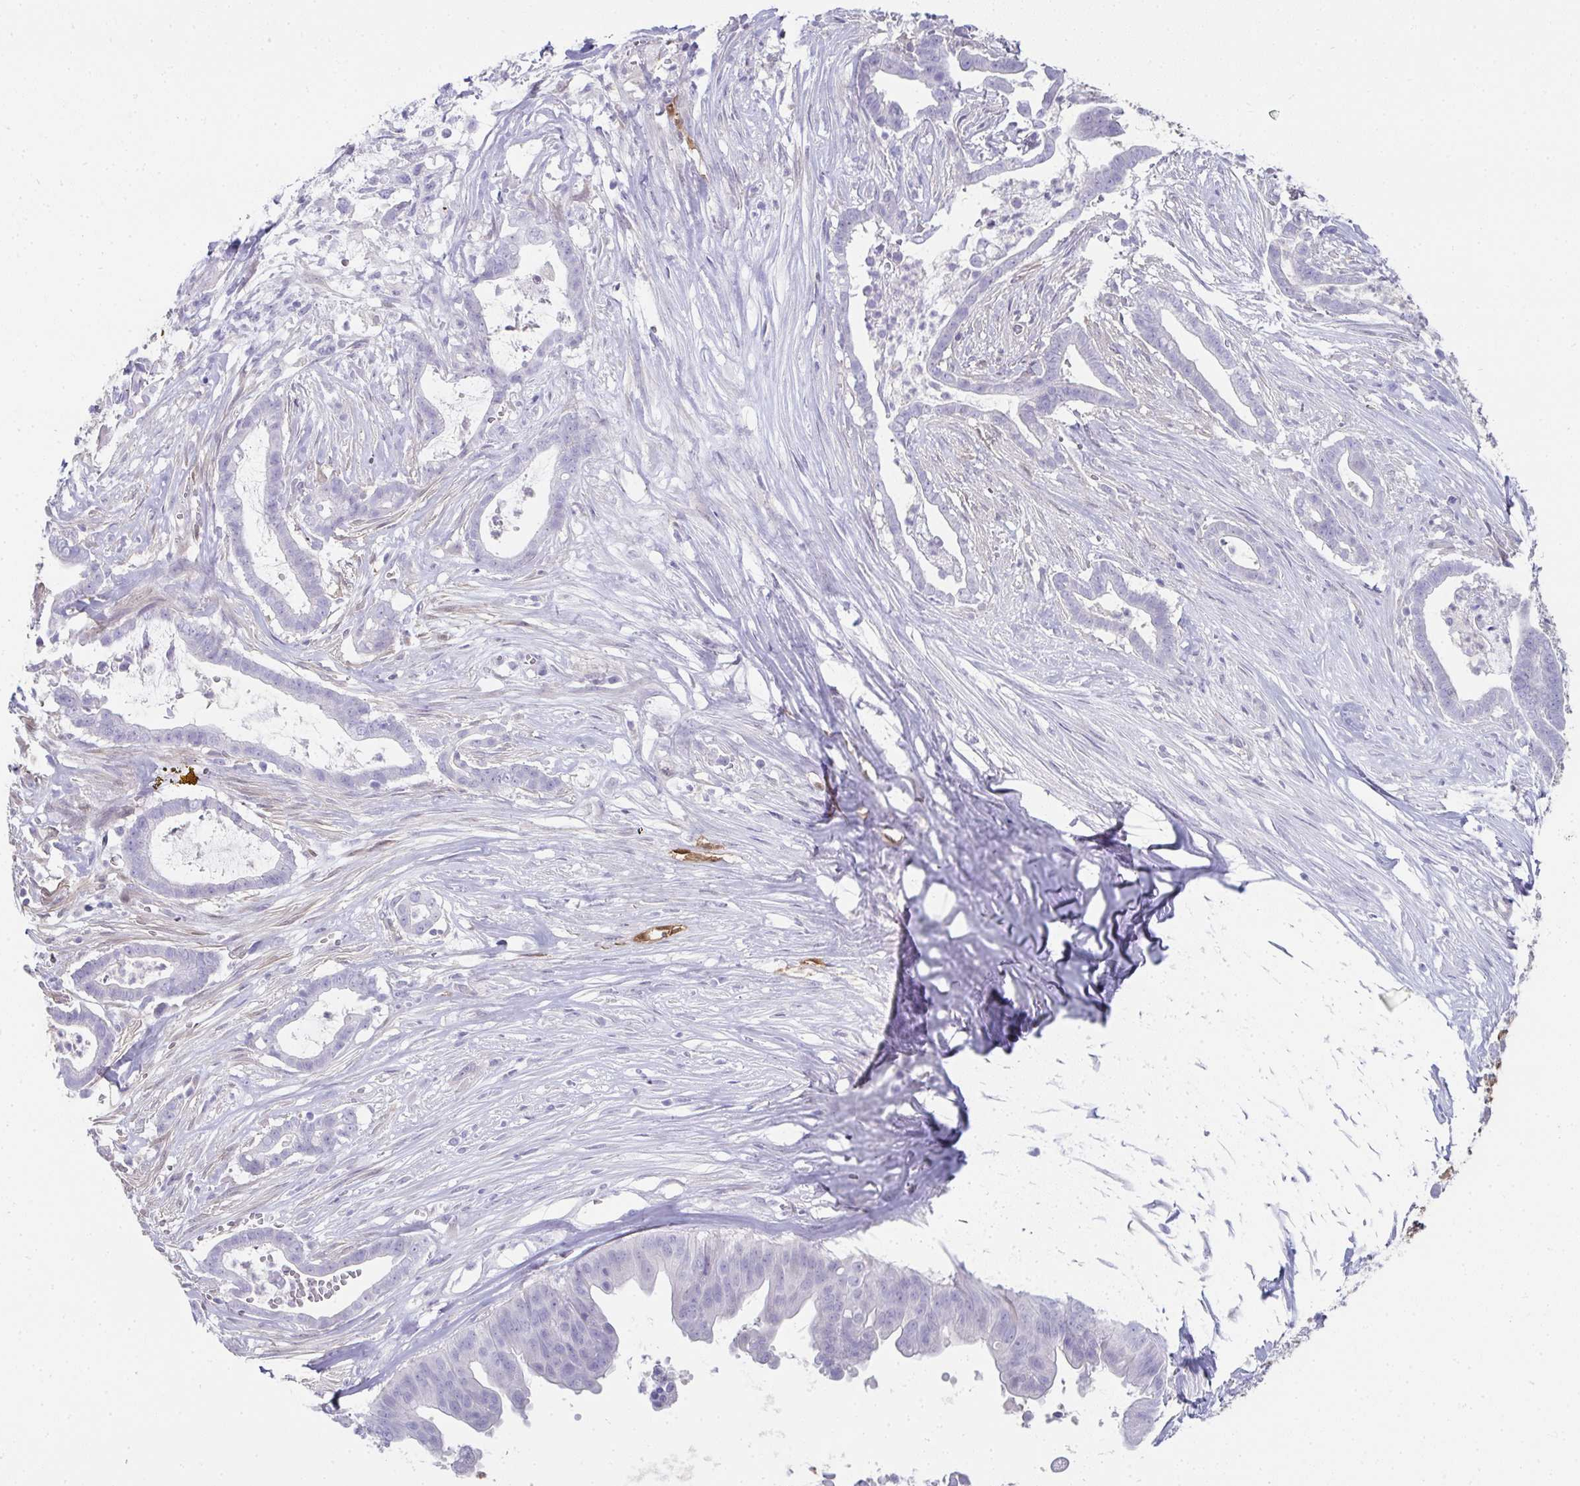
{"staining": {"intensity": "negative", "quantity": "none", "location": "none"}, "tissue": "pancreatic cancer", "cell_type": "Tumor cells", "image_type": "cancer", "snomed": [{"axis": "morphology", "description": "Adenocarcinoma, NOS"}, {"axis": "topography", "description": "Pancreas"}], "caption": "Image shows no protein expression in tumor cells of pancreatic cancer (adenocarcinoma) tissue.", "gene": "RBP1", "patient": {"sex": "male", "age": 61}}